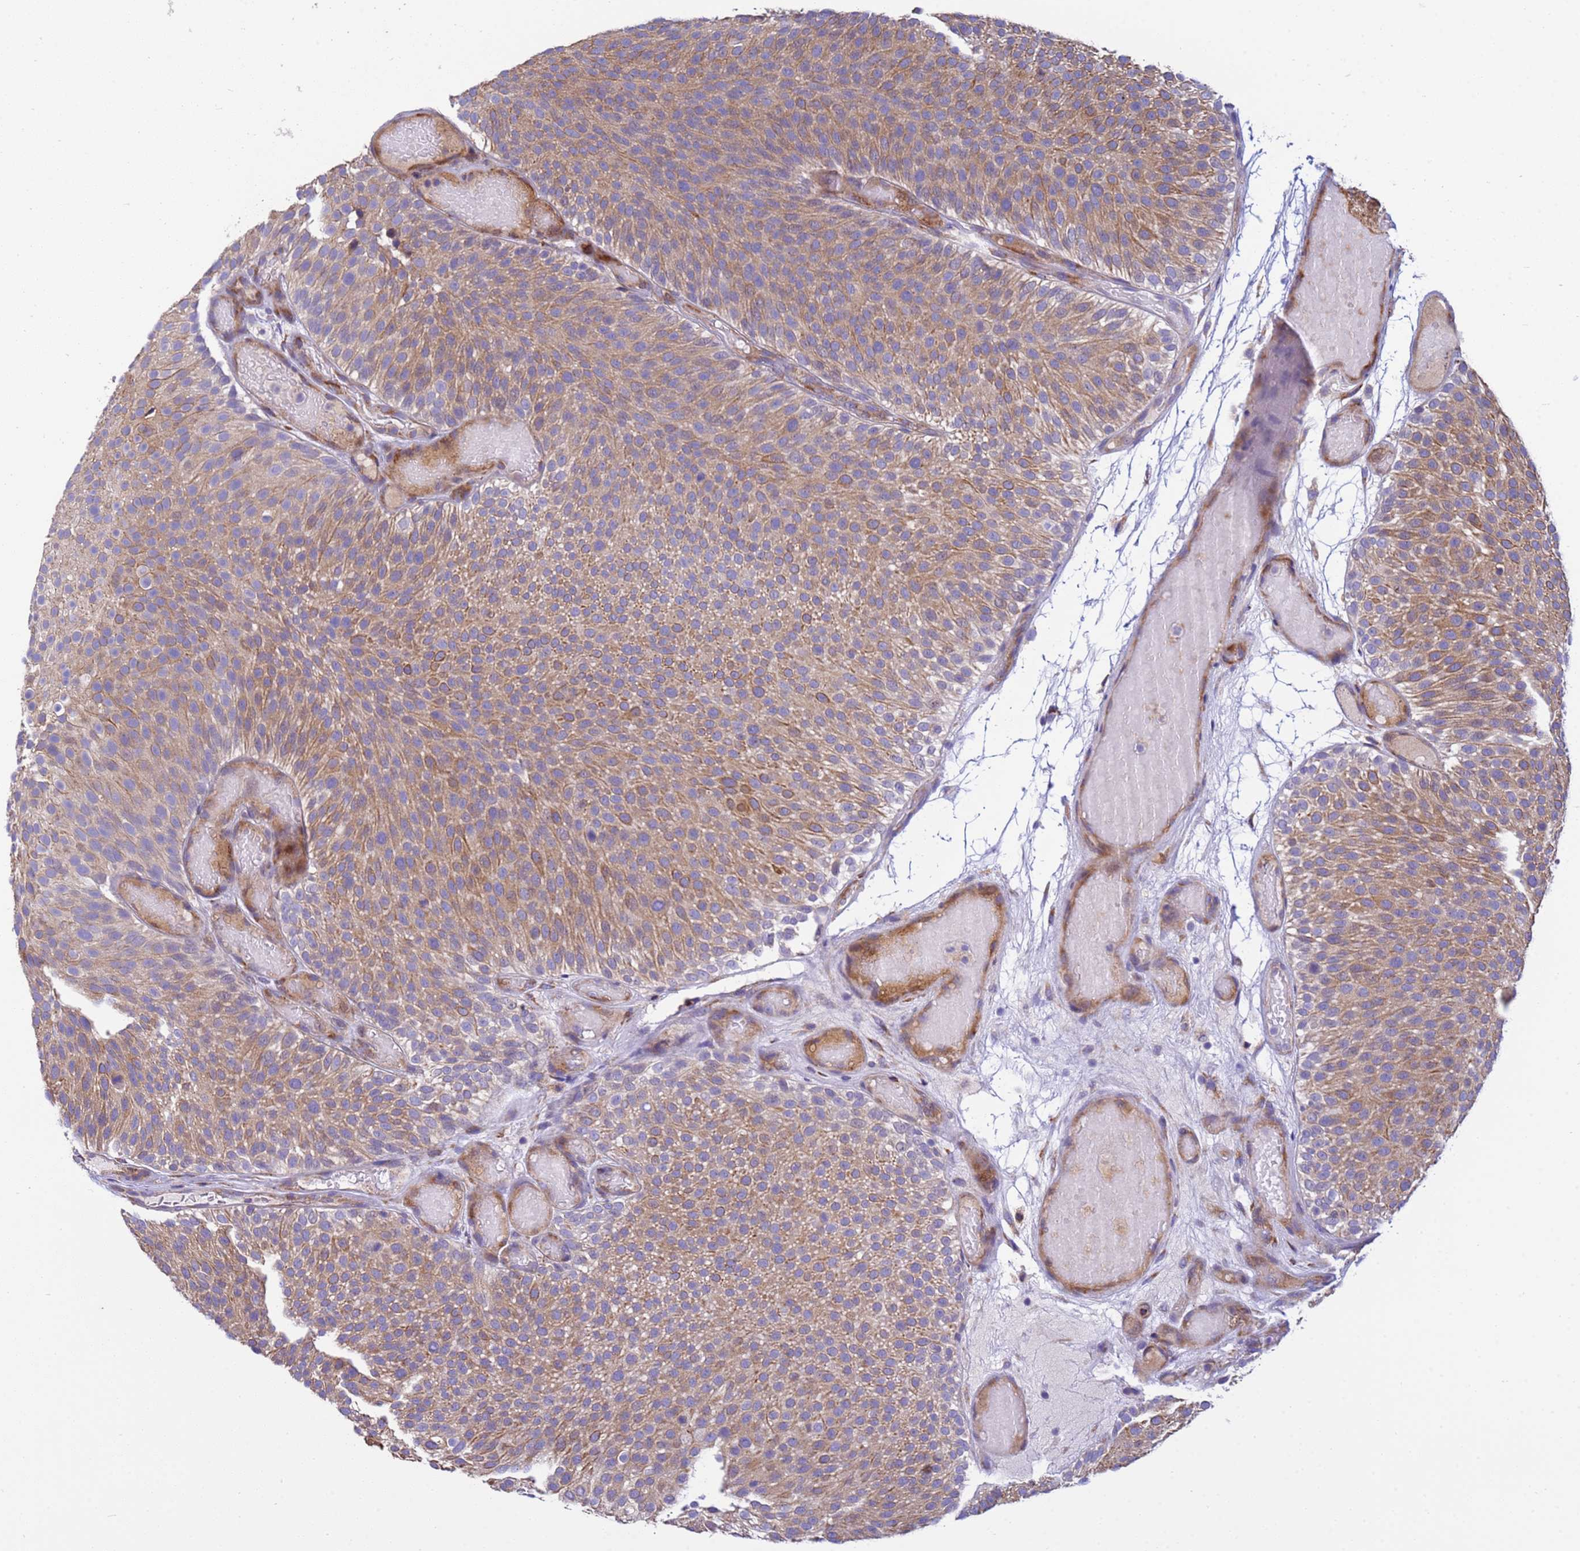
{"staining": {"intensity": "moderate", "quantity": "25%-75%", "location": "cytoplasmic/membranous"}, "tissue": "urothelial cancer", "cell_type": "Tumor cells", "image_type": "cancer", "snomed": [{"axis": "morphology", "description": "Urothelial carcinoma, Low grade"}, {"axis": "topography", "description": "Urinary bladder"}], "caption": "Protein analysis of low-grade urothelial carcinoma tissue demonstrates moderate cytoplasmic/membranous positivity in about 25%-75% of tumor cells. (DAB IHC, brown staining for protein, blue staining for nuclei).", "gene": "THAP5", "patient": {"sex": "male", "age": 78}}